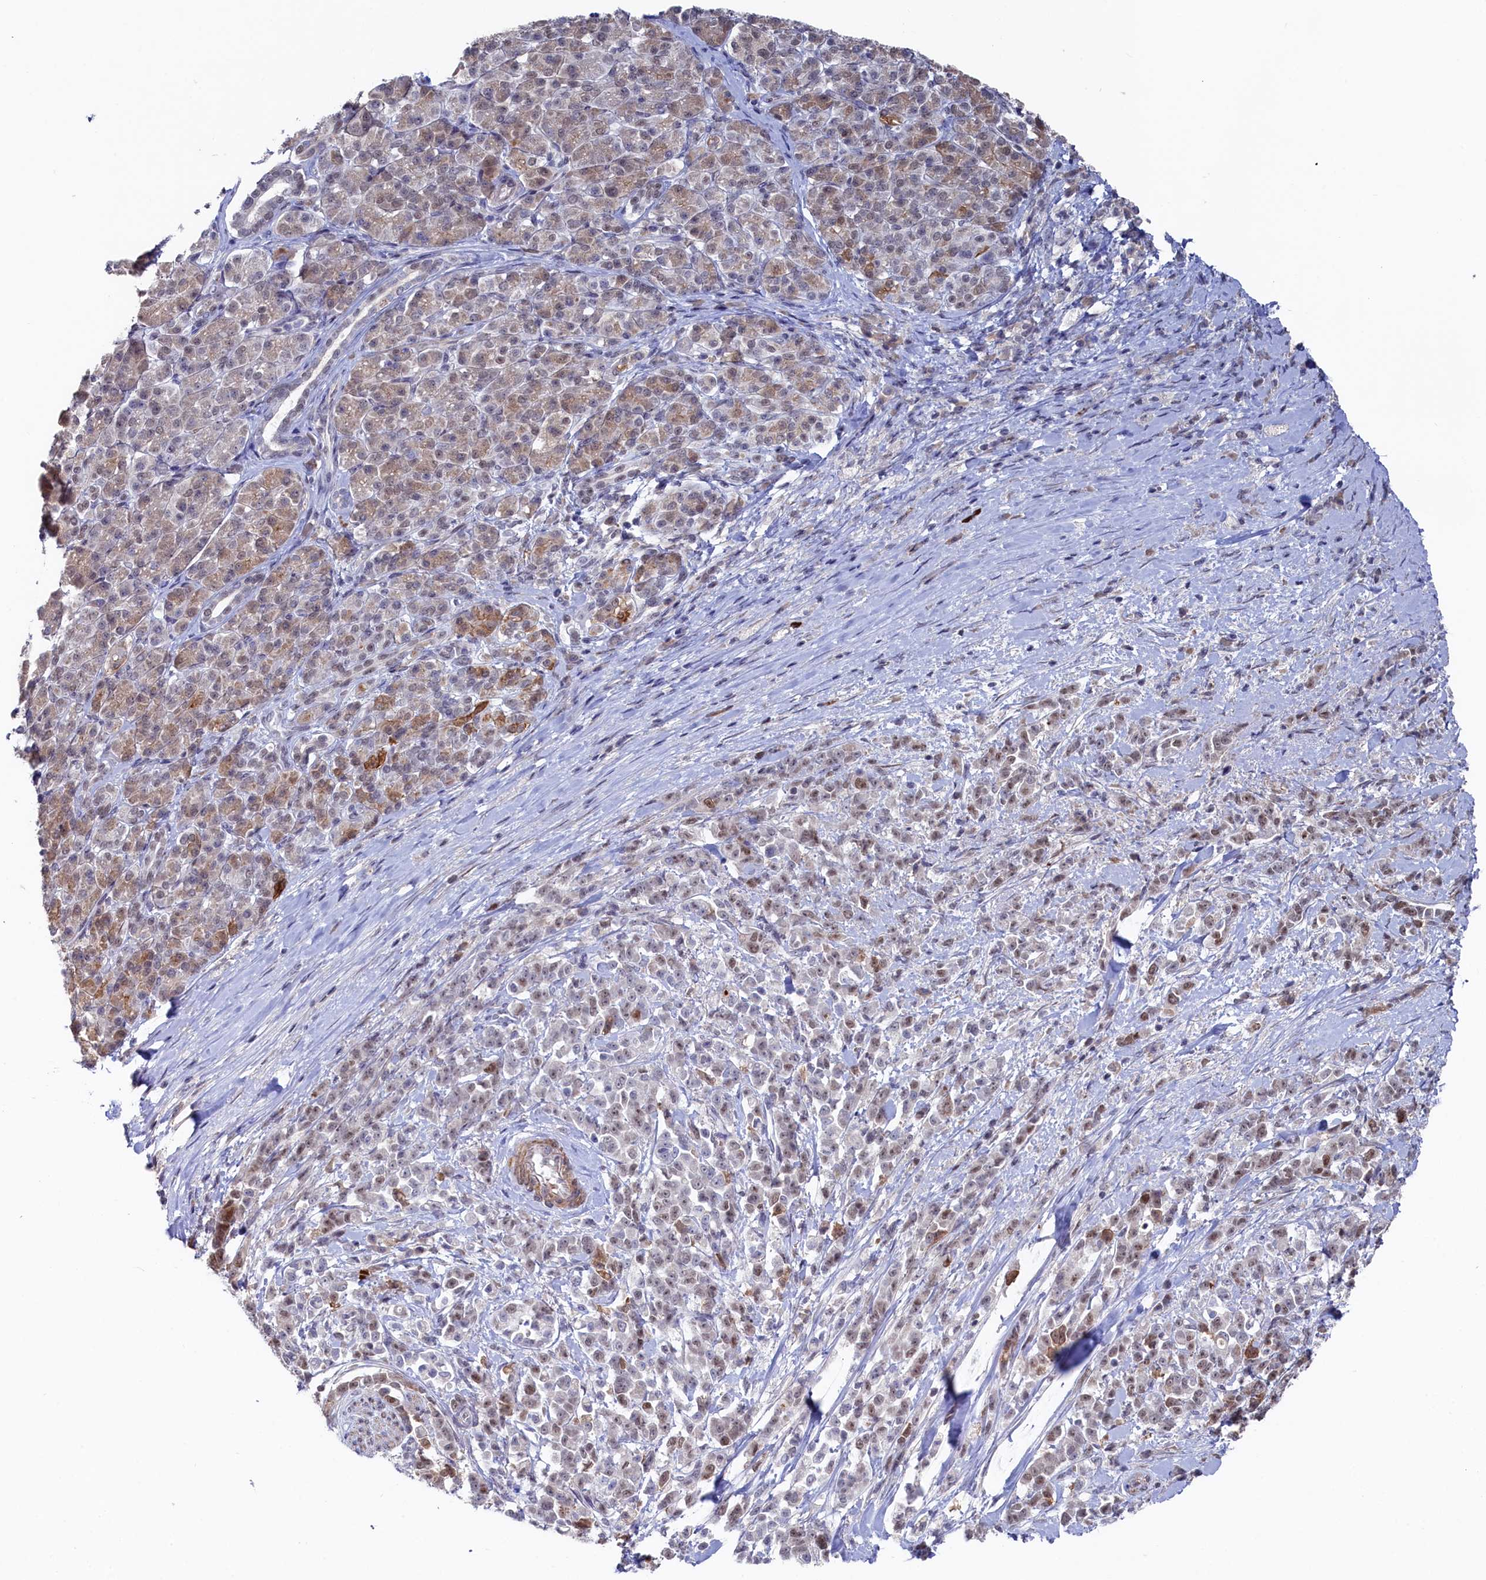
{"staining": {"intensity": "weak", "quantity": "25%-75%", "location": "nuclear"}, "tissue": "pancreatic cancer", "cell_type": "Tumor cells", "image_type": "cancer", "snomed": [{"axis": "morphology", "description": "Normal tissue, NOS"}, {"axis": "morphology", "description": "Adenocarcinoma, NOS"}, {"axis": "topography", "description": "Pancreas"}], "caption": "The immunohistochemical stain labels weak nuclear staining in tumor cells of pancreatic cancer (adenocarcinoma) tissue.", "gene": "TIGD4", "patient": {"sex": "female", "age": 64}}